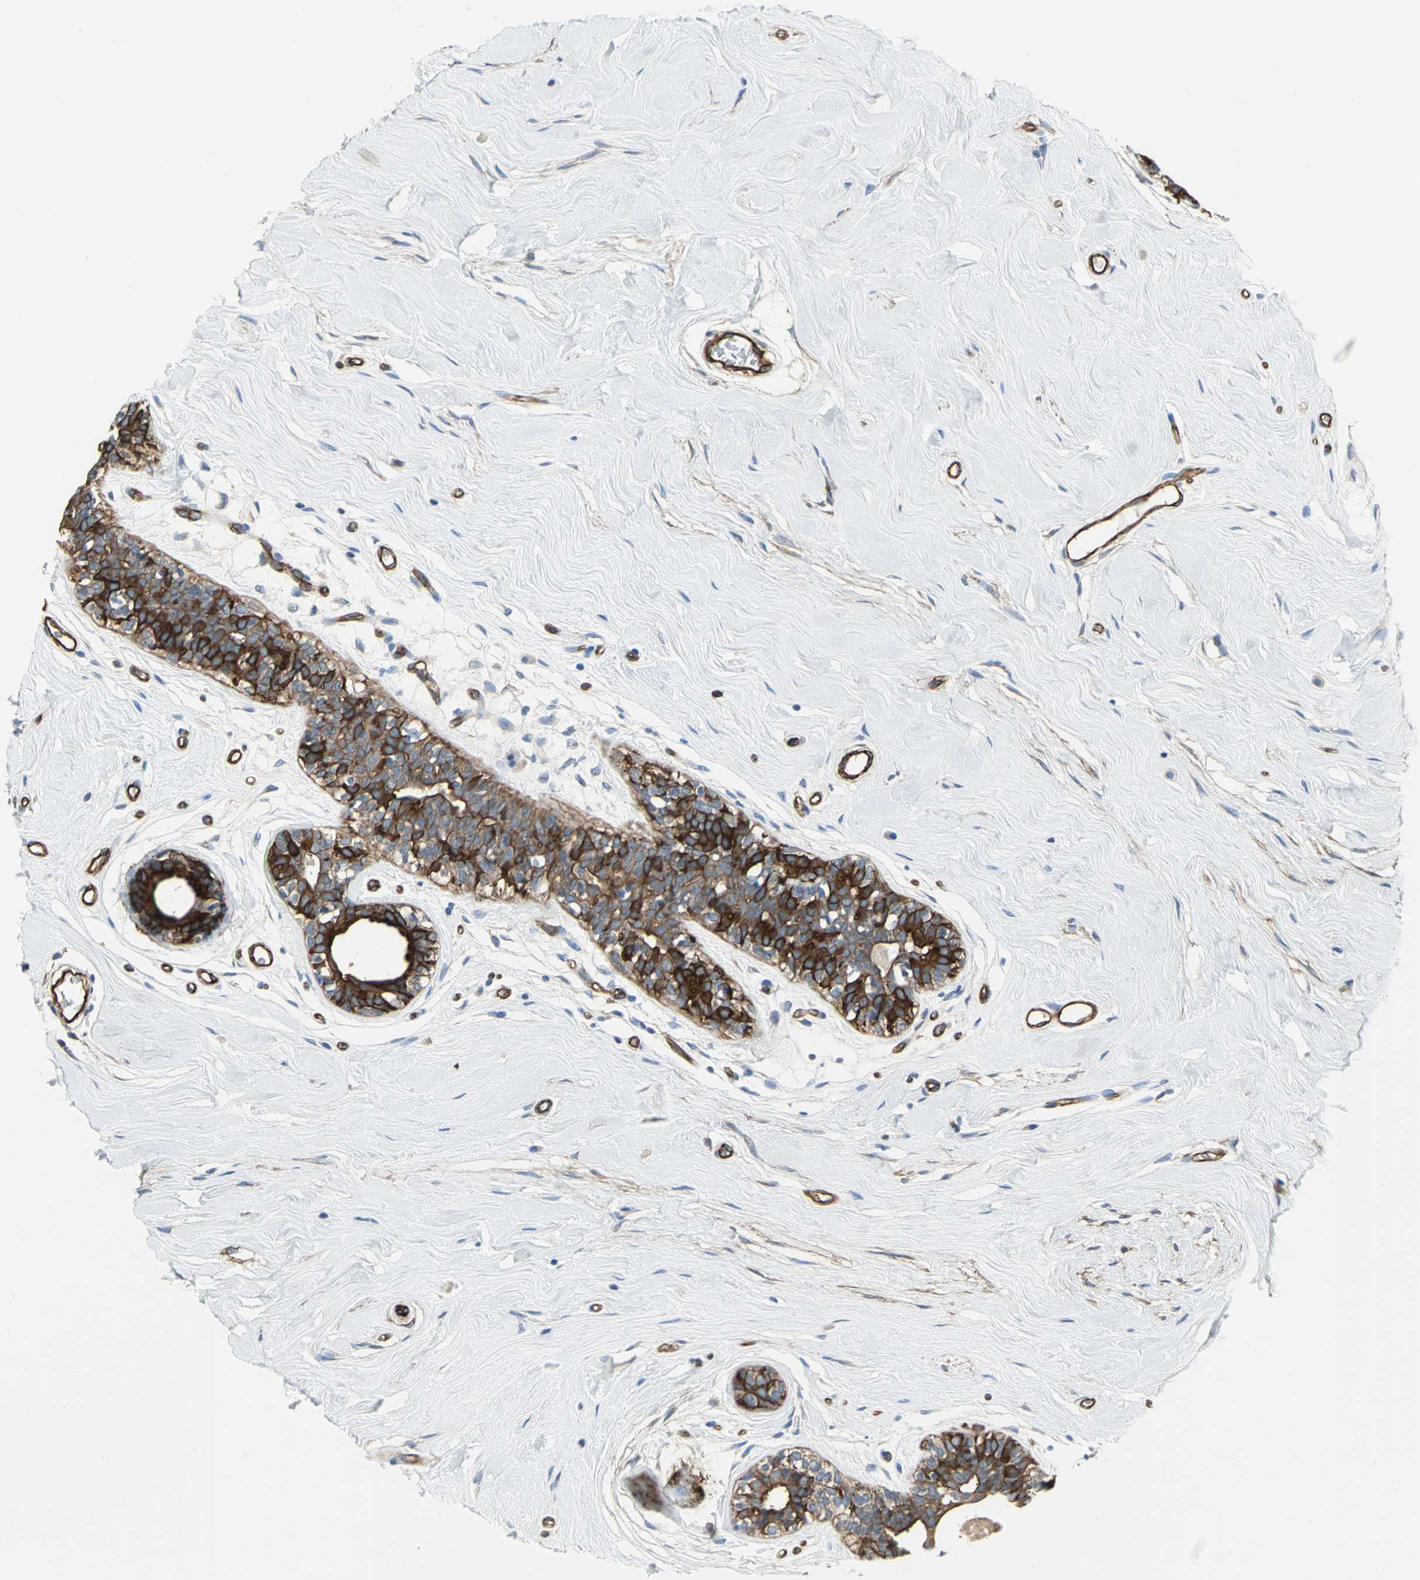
{"staining": {"intensity": "strong", "quantity": ">75%", "location": "cytoplasmic/membranous"}, "tissue": "breast cancer", "cell_type": "Tumor cells", "image_type": "cancer", "snomed": [{"axis": "morphology", "description": "Normal tissue, NOS"}, {"axis": "morphology", "description": "Duct carcinoma"}, {"axis": "topography", "description": "Breast"}], "caption": "IHC staining of invasive ductal carcinoma (breast), which demonstrates high levels of strong cytoplasmic/membranous expression in about >75% of tumor cells indicating strong cytoplasmic/membranous protein expression. The staining was performed using DAB (3,3'-diaminobenzidine) (brown) for protein detection and nuclei were counterstained in hematoxylin (blue).", "gene": "FLNB", "patient": {"sex": "female", "age": 49}}